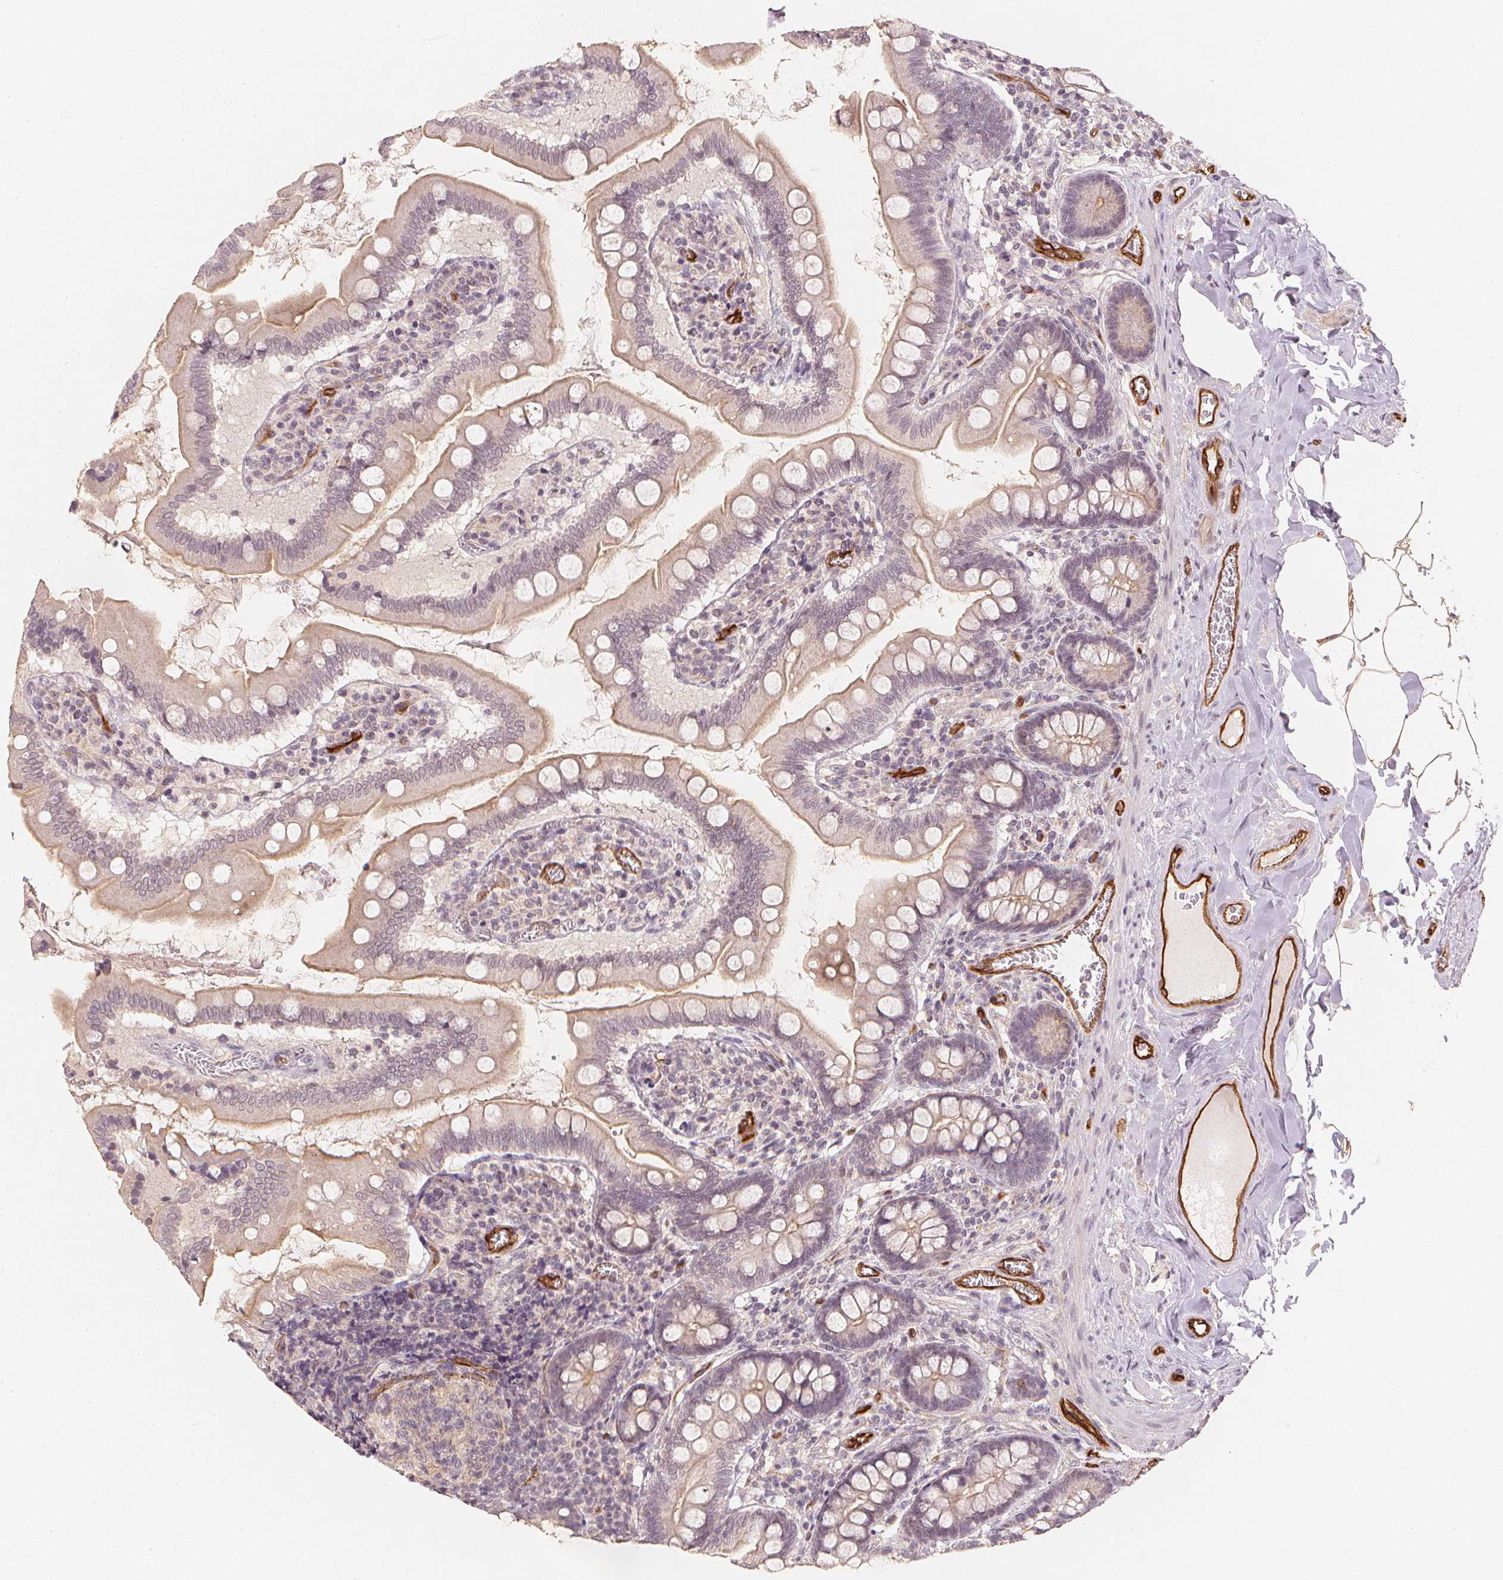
{"staining": {"intensity": "weak", "quantity": "25%-75%", "location": "cytoplasmic/membranous"}, "tissue": "small intestine", "cell_type": "Glandular cells", "image_type": "normal", "snomed": [{"axis": "morphology", "description": "Normal tissue, NOS"}, {"axis": "topography", "description": "Small intestine"}], "caption": "DAB (3,3'-diaminobenzidine) immunohistochemical staining of benign small intestine reveals weak cytoplasmic/membranous protein staining in approximately 25%-75% of glandular cells. (DAB IHC, brown staining for protein, blue staining for nuclei).", "gene": "CIB1", "patient": {"sex": "female", "age": 56}}